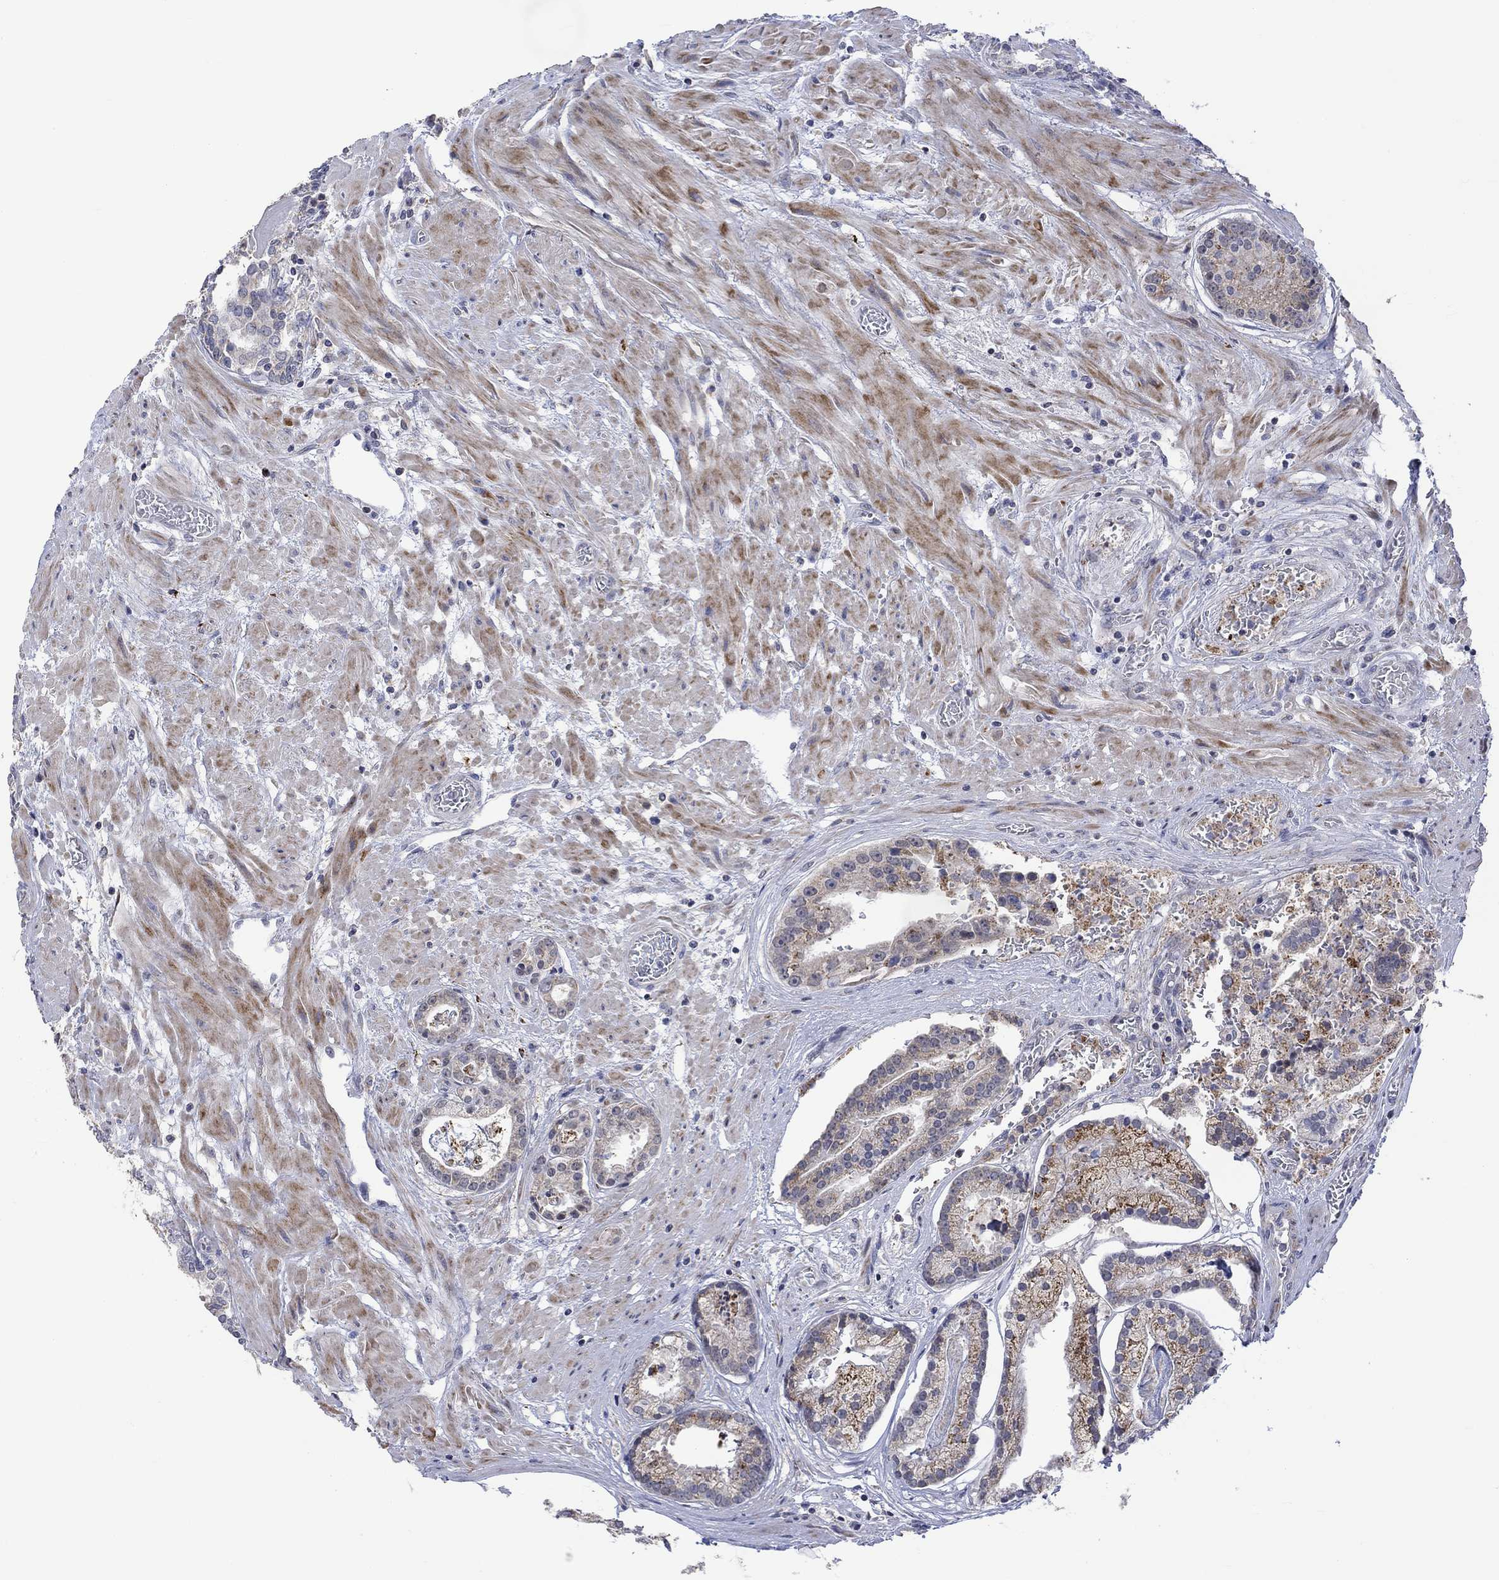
{"staining": {"intensity": "strong", "quantity": "<25%", "location": "cytoplasmic/membranous"}, "tissue": "prostate cancer", "cell_type": "Tumor cells", "image_type": "cancer", "snomed": [{"axis": "morphology", "description": "Adenocarcinoma, NOS"}, {"axis": "topography", "description": "Prostate and seminal vesicle, NOS"}, {"axis": "topography", "description": "Prostate"}], "caption": "Human prostate adenocarcinoma stained for a protein (brown) exhibits strong cytoplasmic/membranous positive positivity in approximately <25% of tumor cells.", "gene": "SLC48A1", "patient": {"sex": "male", "age": 44}}